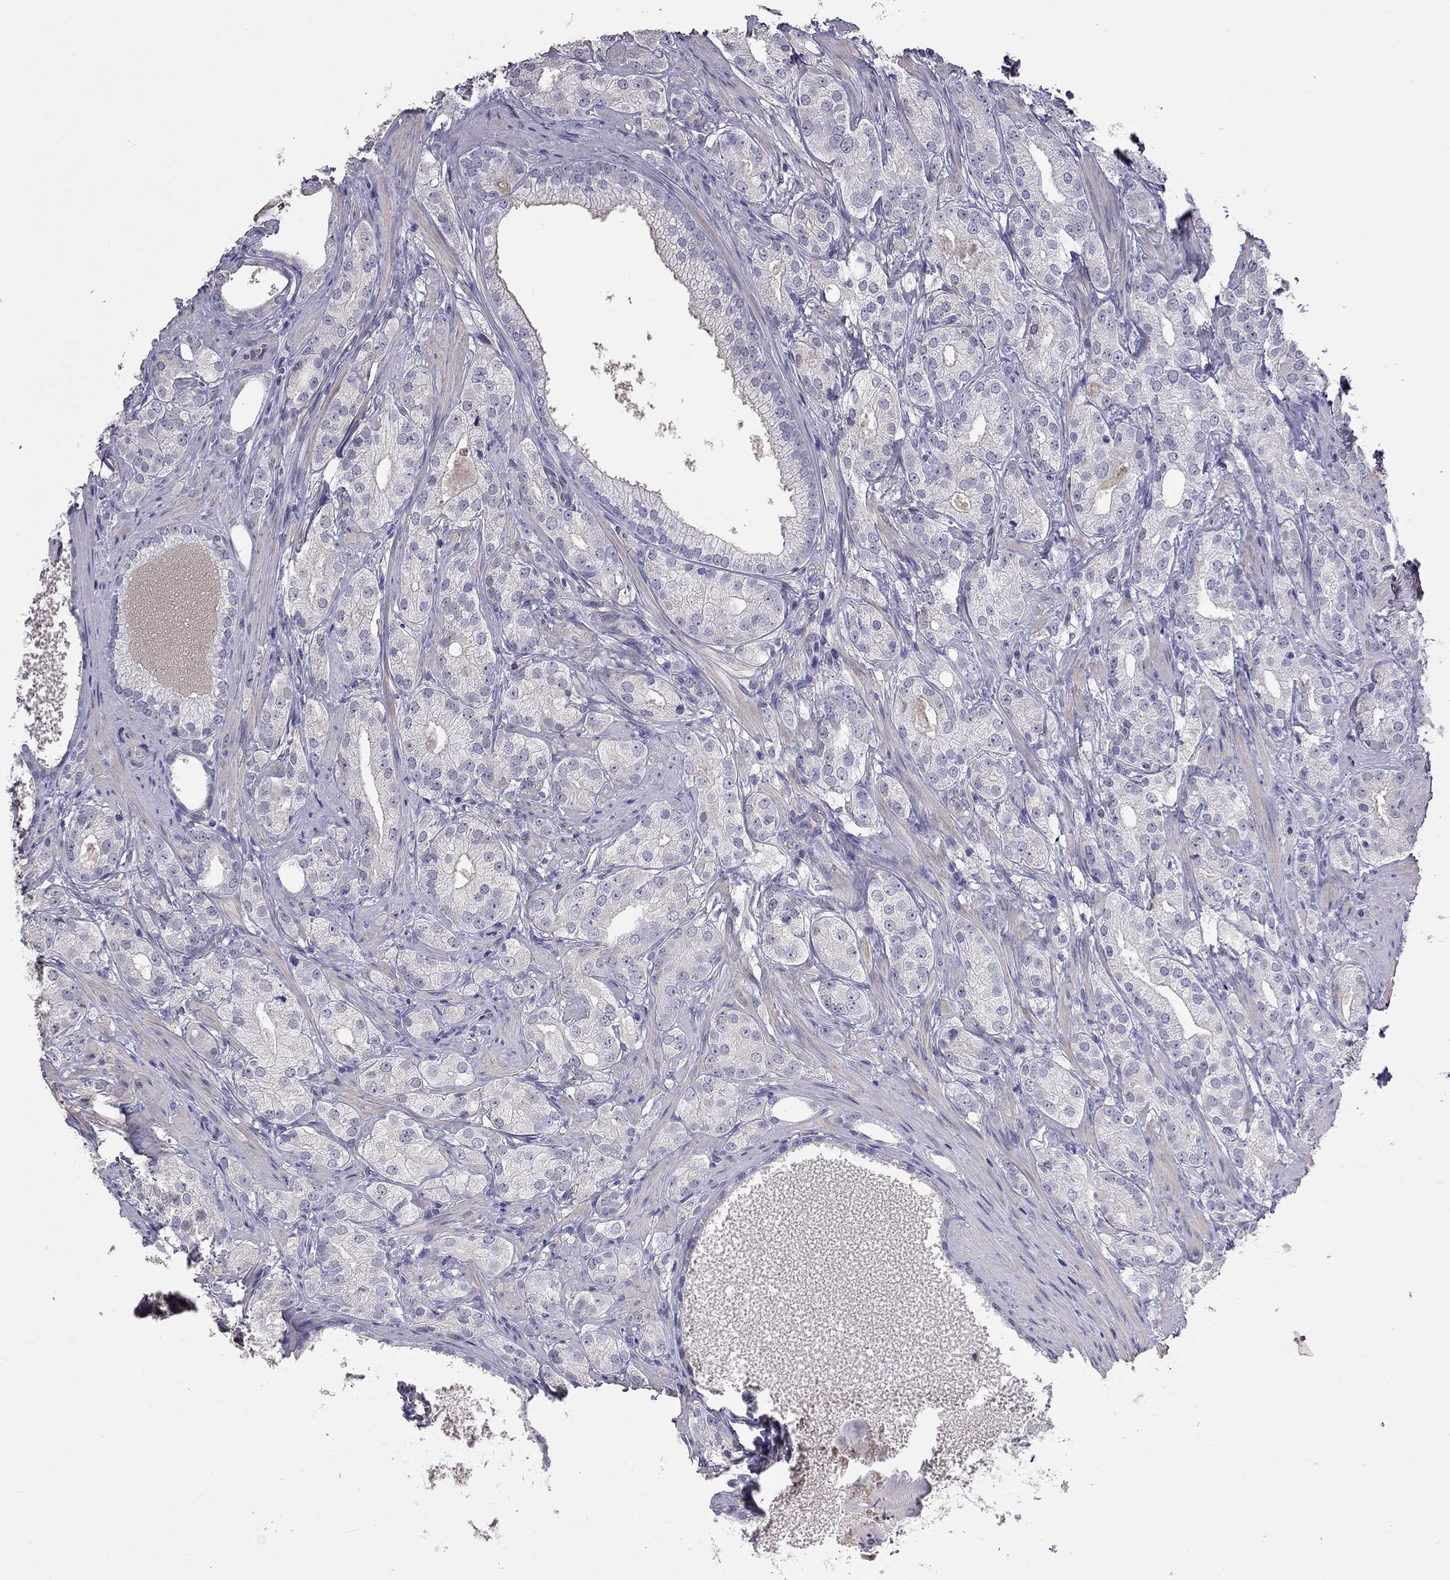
{"staining": {"intensity": "negative", "quantity": "none", "location": "none"}, "tissue": "prostate cancer", "cell_type": "Tumor cells", "image_type": "cancer", "snomed": [{"axis": "morphology", "description": "Adenocarcinoma, High grade"}, {"axis": "topography", "description": "Prostate and seminal vesicle, NOS"}], "caption": "Immunohistochemical staining of prostate cancer (adenocarcinoma (high-grade)) exhibits no significant positivity in tumor cells.", "gene": "FEZ1", "patient": {"sex": "male", "age": 62}}